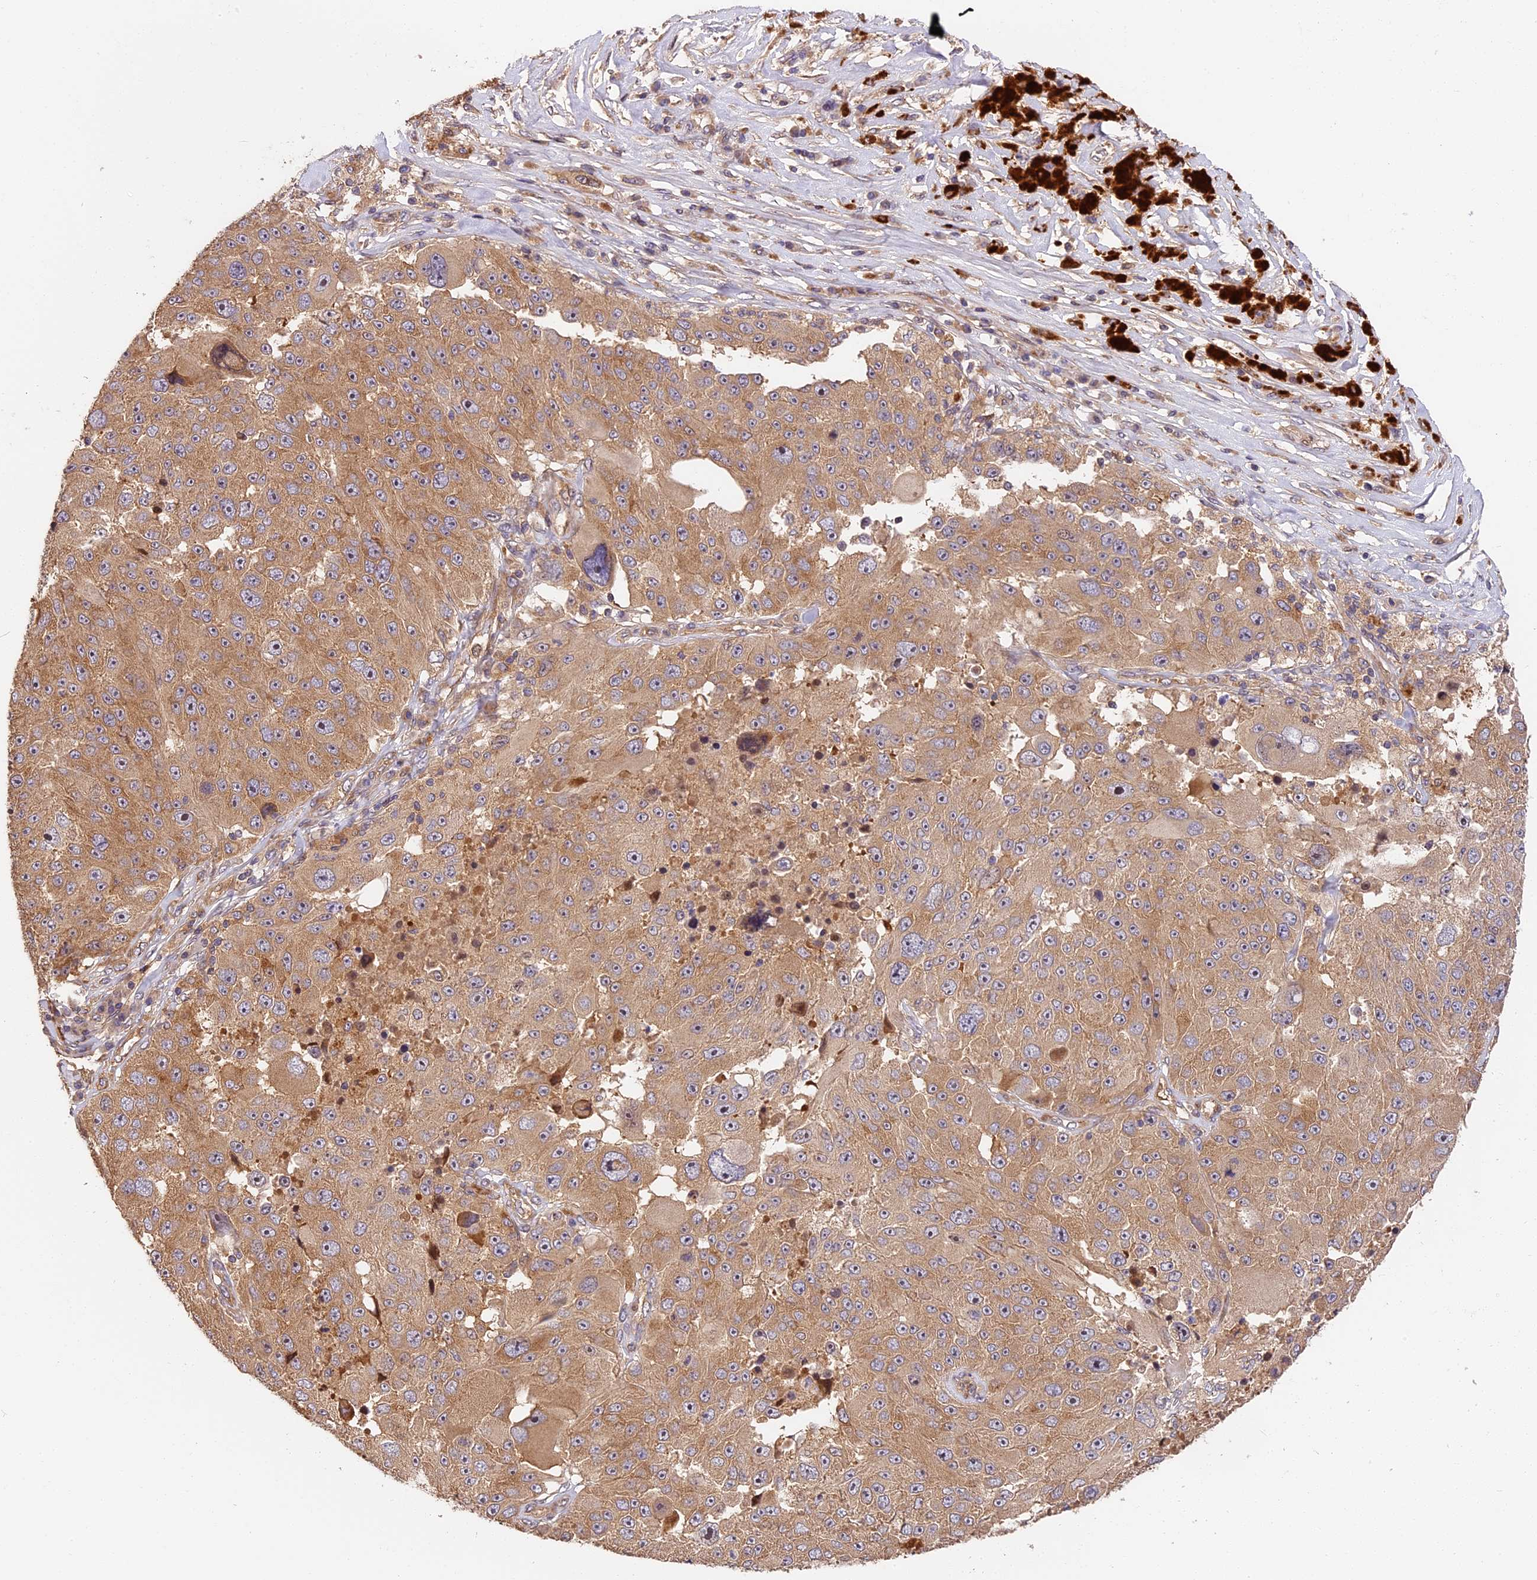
{"staining": {"intensity": "moderate", "quantity": ">75%", "location": "cytoplasmic/membranous"}, "tissue": "melanoma", "cell_type": "Tumor cells", "image_type": "cancer", "snomed": [{"axis": "morphology", "description": "Malignant melanoma, Metastatic site"}, {"axis": "topography", "description": "Lymph node"}], "caption": "Immunohistochemistry (IHC) photomicrograph of human melanoma stained for a protein (brown), which exhibits medium levels of moderate cytoplasmic/membranous positivity in about >75% of tumor cells.", "gene": "ARHGAP17", "patient": {"sex": "male", "age": 62}}